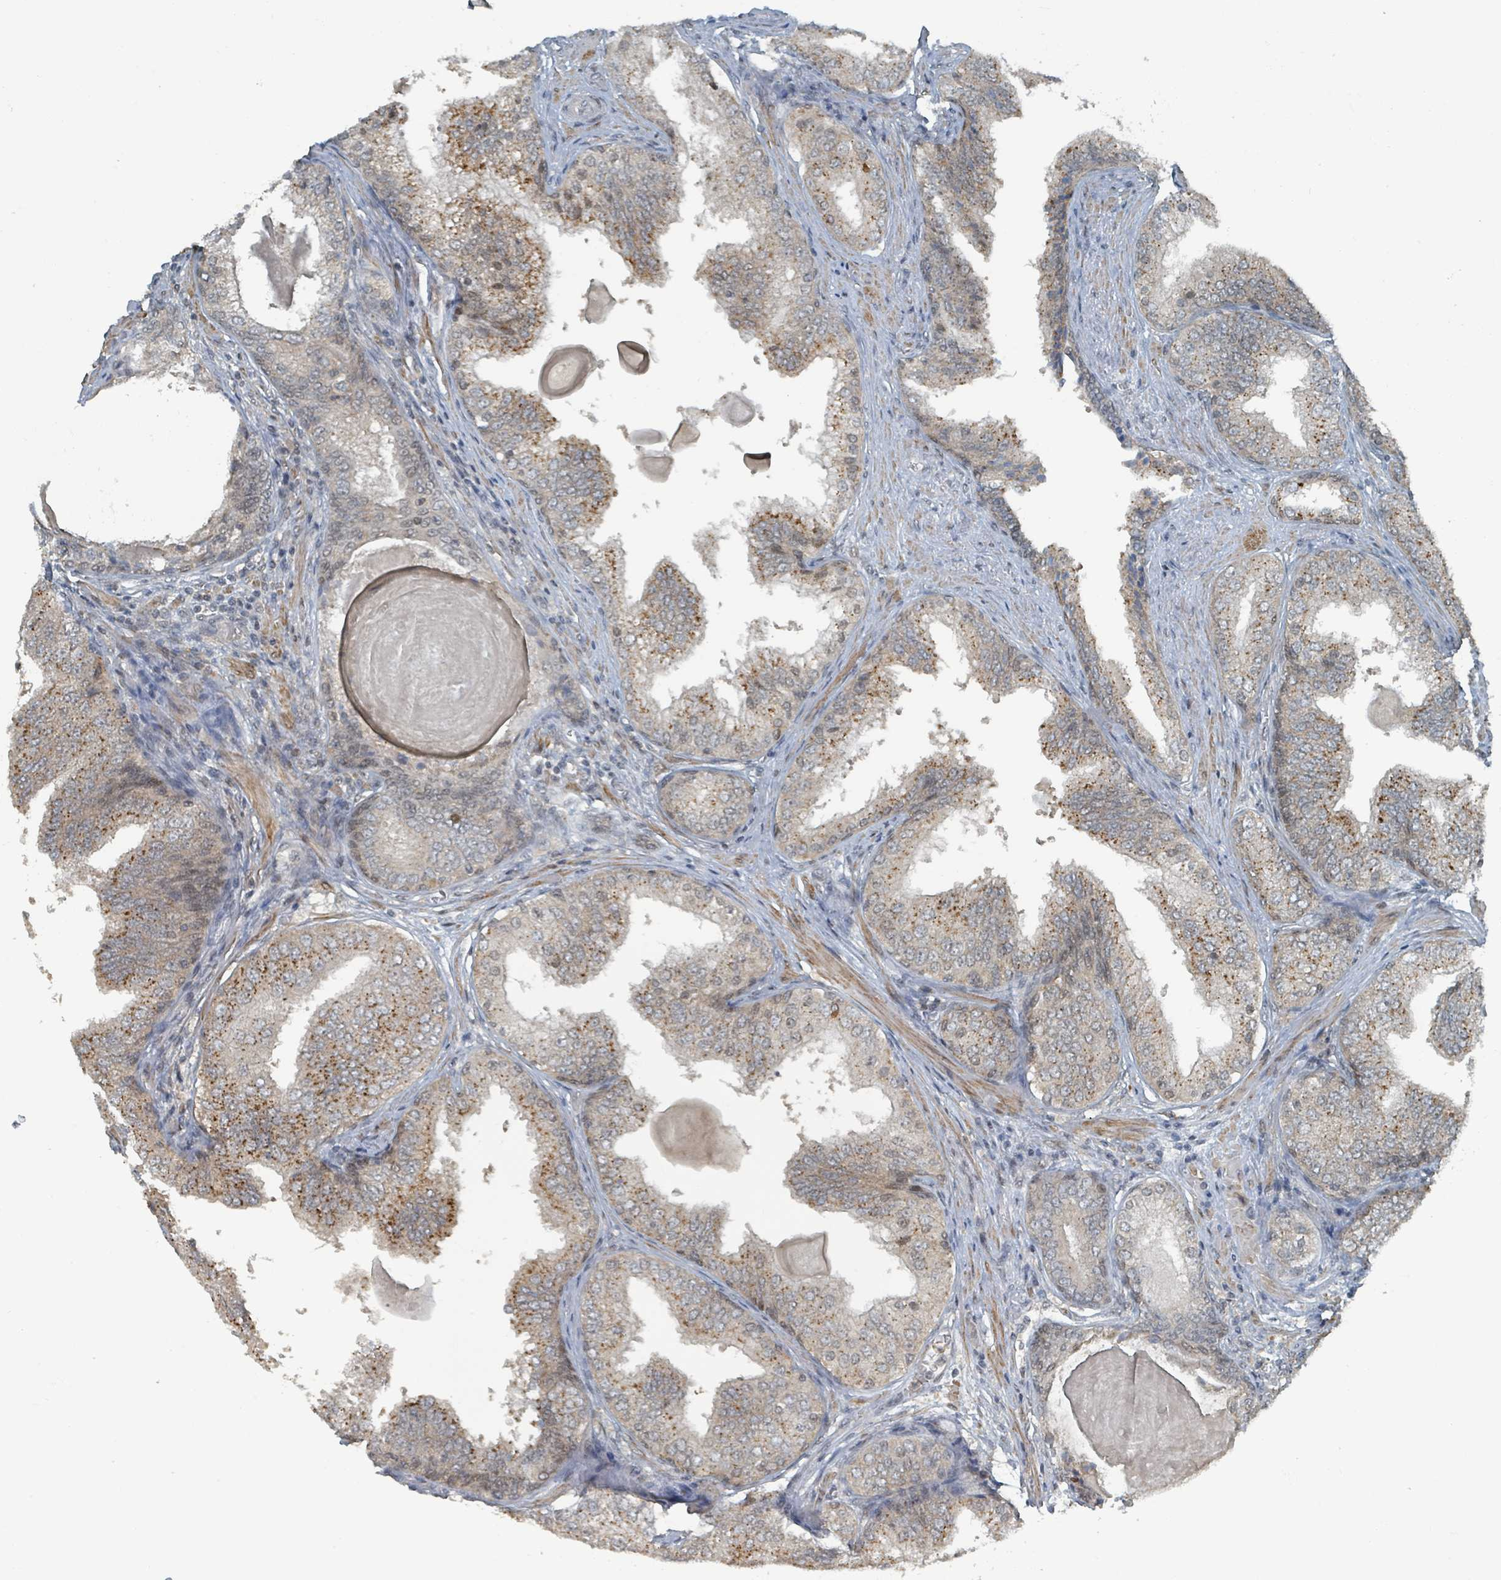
{"staining": {"intensity": "moderate", "quantity": "25%-75%", "location": "nuclear"}, "tissue": "prostate cancer", "cell_type": "Tumor cells", "image_type": "cancer", "snomed": [{"axis": "morphology", "description": "Adenocarcinoma, High grade"}, {"axis": "topography", "description": "Prostate"}], "caption": "Prostate cancer (high-grade adenocarcinoma) was stained to show a protein in brown. There is medium levels of moderate nuclear expression in about 25%-75% of tumor cells. (IHC, brightfield microscopy, high magnification).", "gene": "PHIP", "patient": {"sex": "male", "age": 63}}